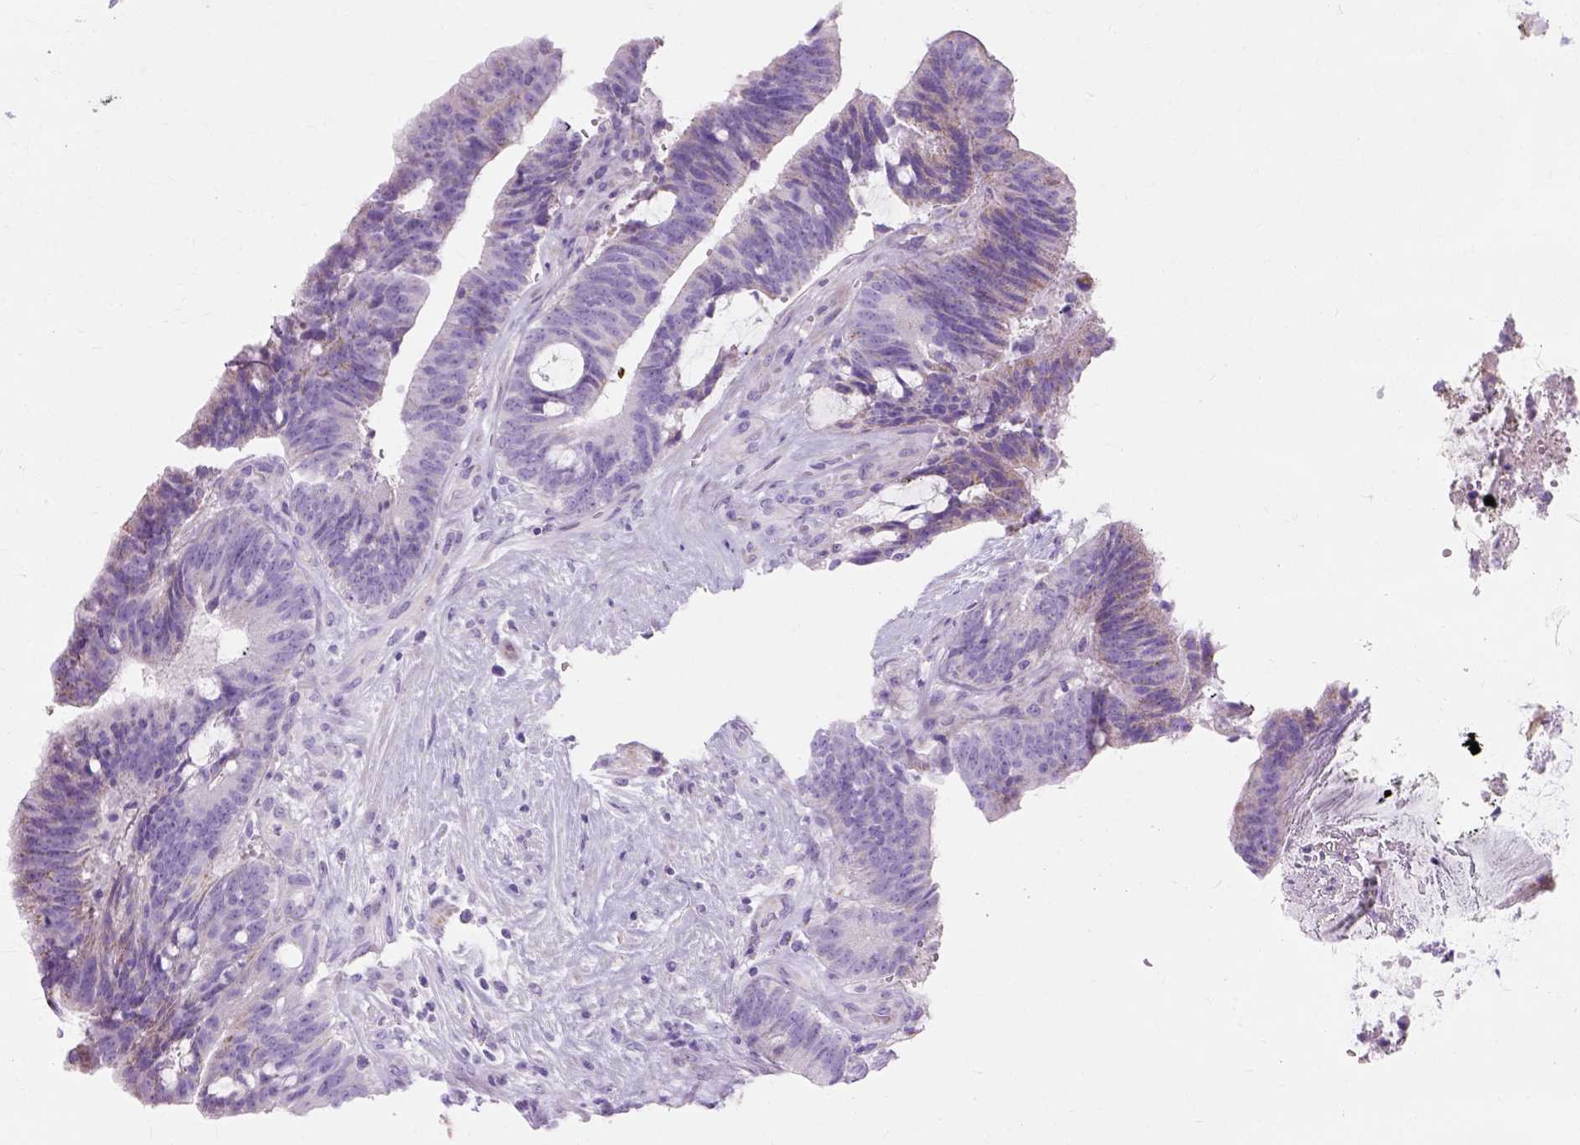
{"staining": {"intensity": "negative", "quantity": "none", "location": "none"}, "tissue": "colorectal cancer", "cell_type": "Tumor cells", "image_type": "cancer", "snomed": [{"axis": "morphology", "description": "Adenocarcinoma, NOS"}, {"axis": "topography", "description": "Colon"}], "caption": "Tumor cells show no significant protein expression in colorectal cancer (adenocarcinoma).", "gene": "MYH15", "patient": {"sex": "female", "age": 43}}